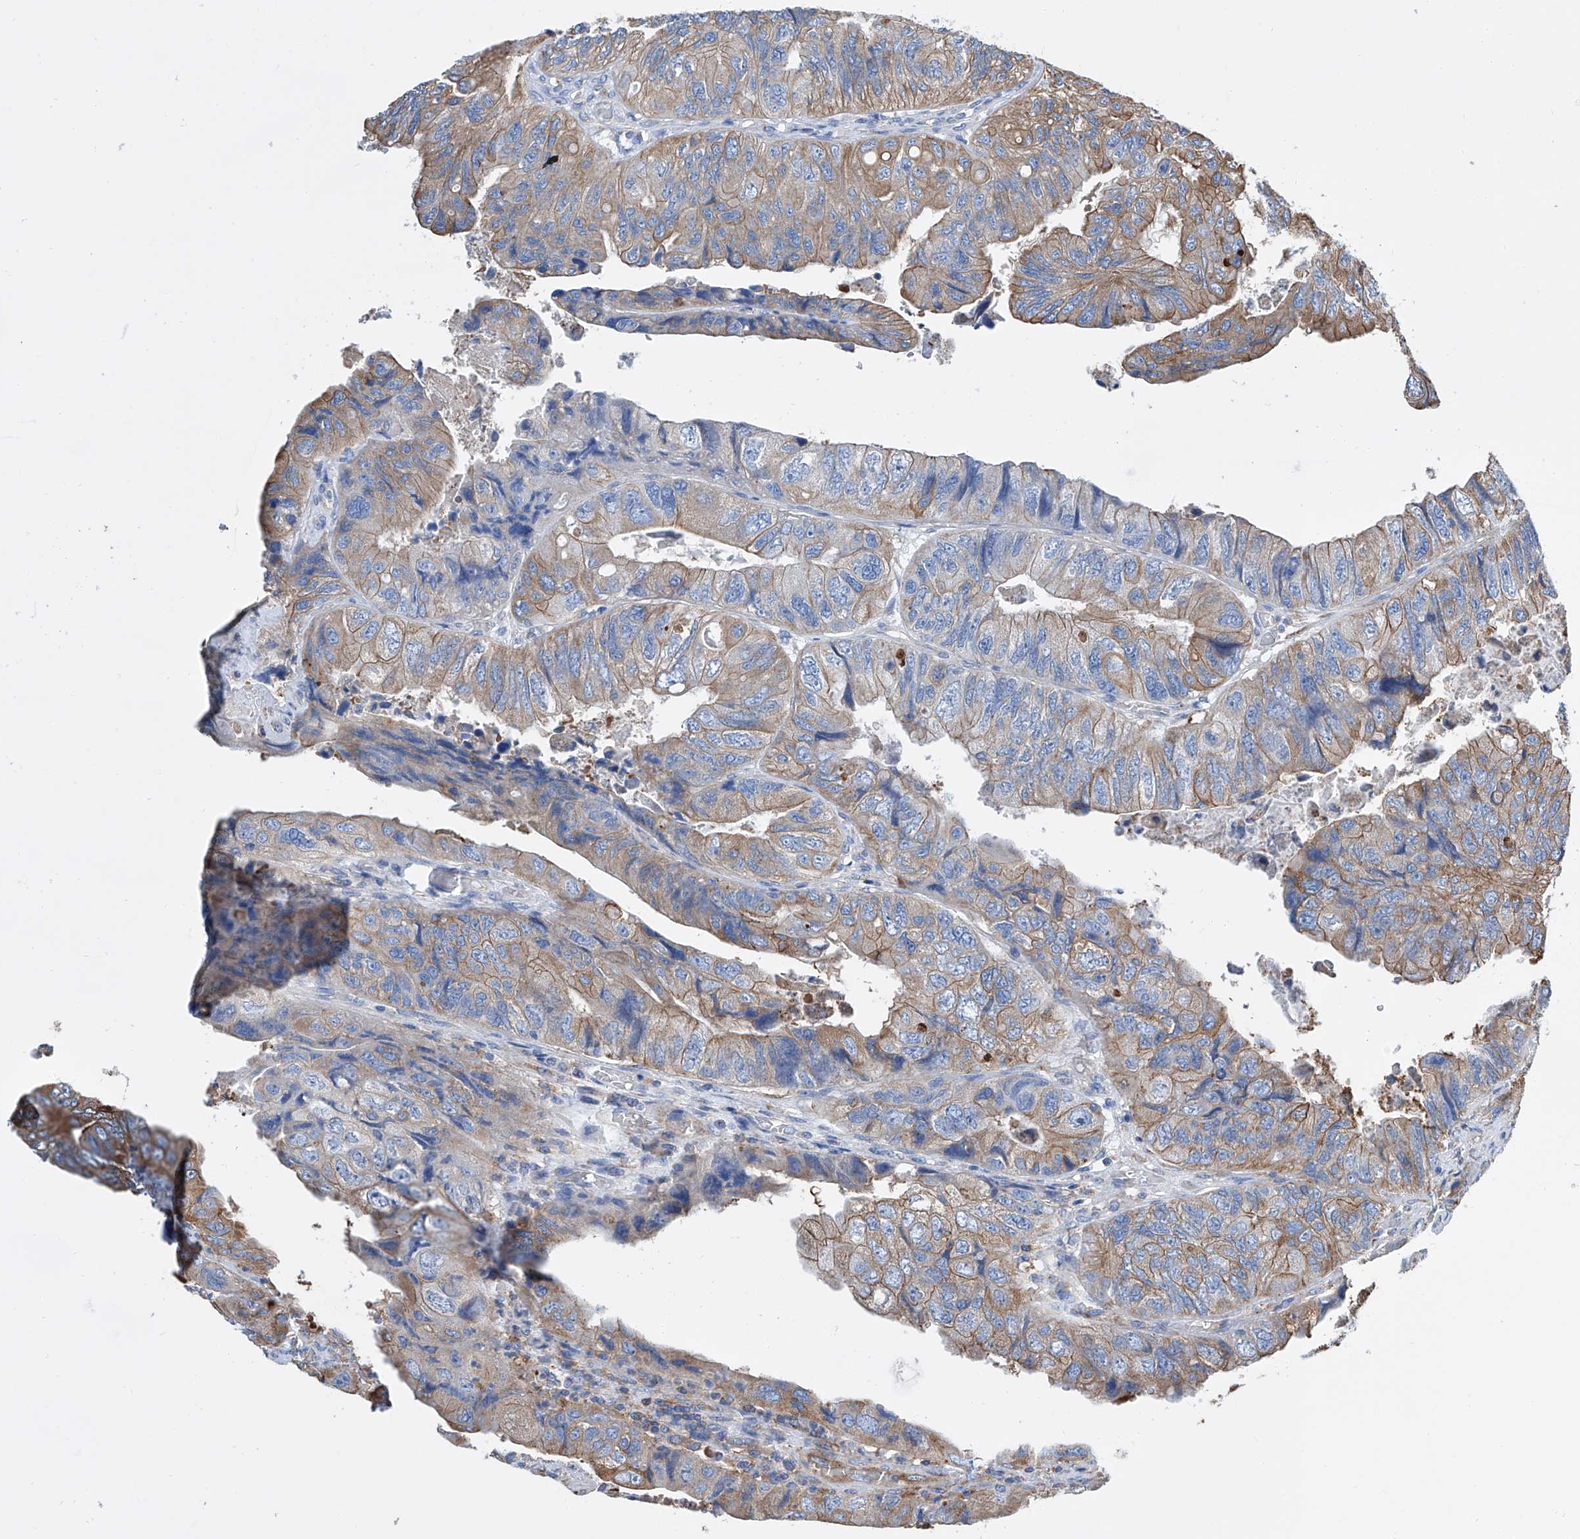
{"staining": {"intensity": "moderate", "quantity": "25%-75%", "location": "cytoplasmic/membranous"}, "tissue": "colorectal cancer", "cell_type": "Tumor cells", "image_type": "cancer", "snomed": [{"axis": "morphology", "description": "Adenocarcinoma, NOS"}, {"axis": "topography", "description": "Rectum"}], "caption": "Protein expression analysis of human colorectal adenocarcinoma reveals moderate cytoplasmic/membranous positivity in about 25%-75% of tumor cells.", "gene": "GPT", "patient": {"sex": "male", "age": 63}}